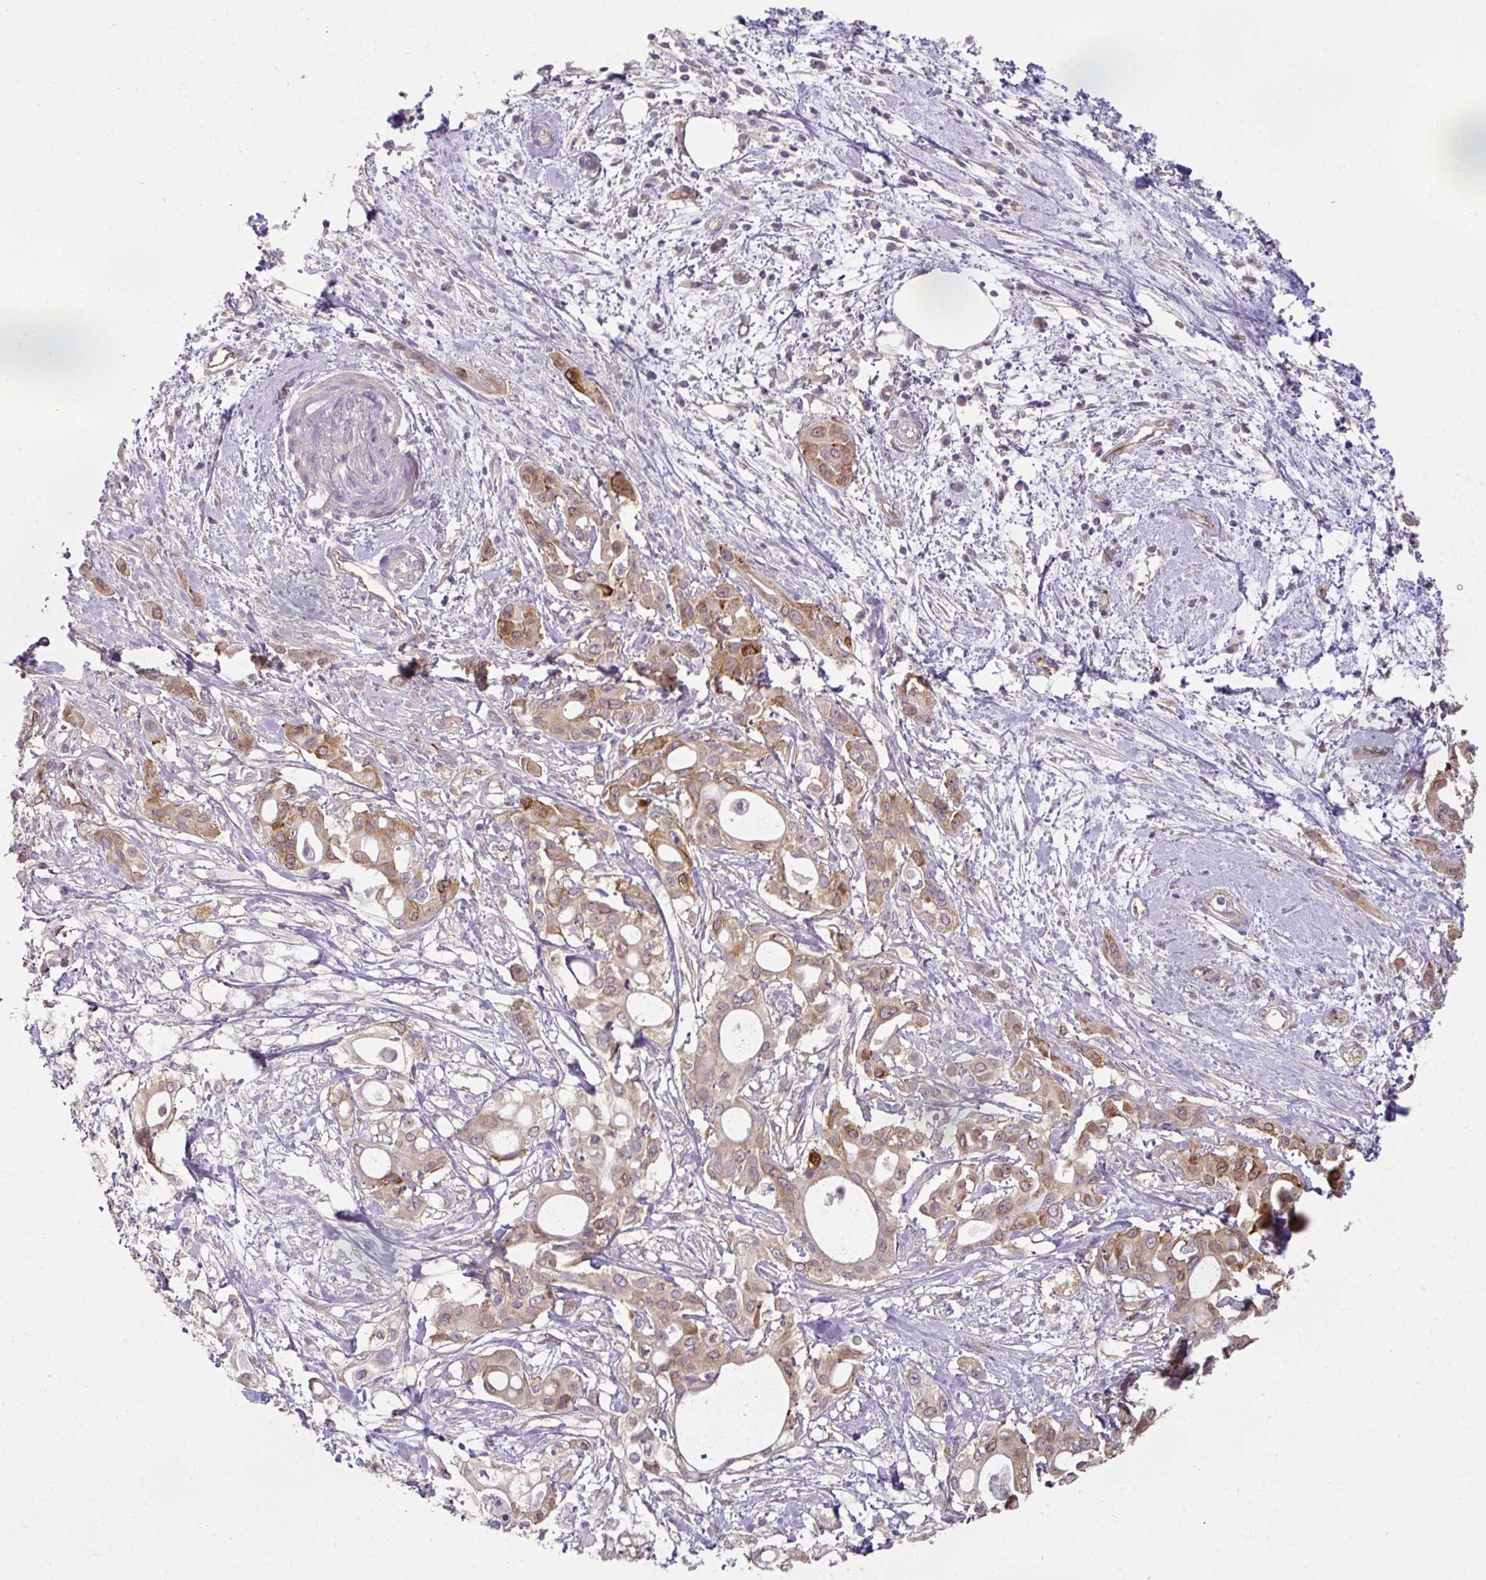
{"staining": {"intensity": "moderate", "quantity": ">75%", "location": "cytoplasmic/membranous,nuclear"}, "tissue": "pancreatic cancer", "cell_type": "Tumor cells", "image_type": "cancer", "snomed": [{"axis": "morphology", "description": "Adenocarcinoma, NOS"}, {"axis": "topography", "description": "Pancreas"}], "caption": "Human adenocarcinoma (pancreatic) stained with a protein marker exhibits moderate staining in tumor cells.", "gene": "C19orf33", "patient": {"sex": "female", "age": 68}}